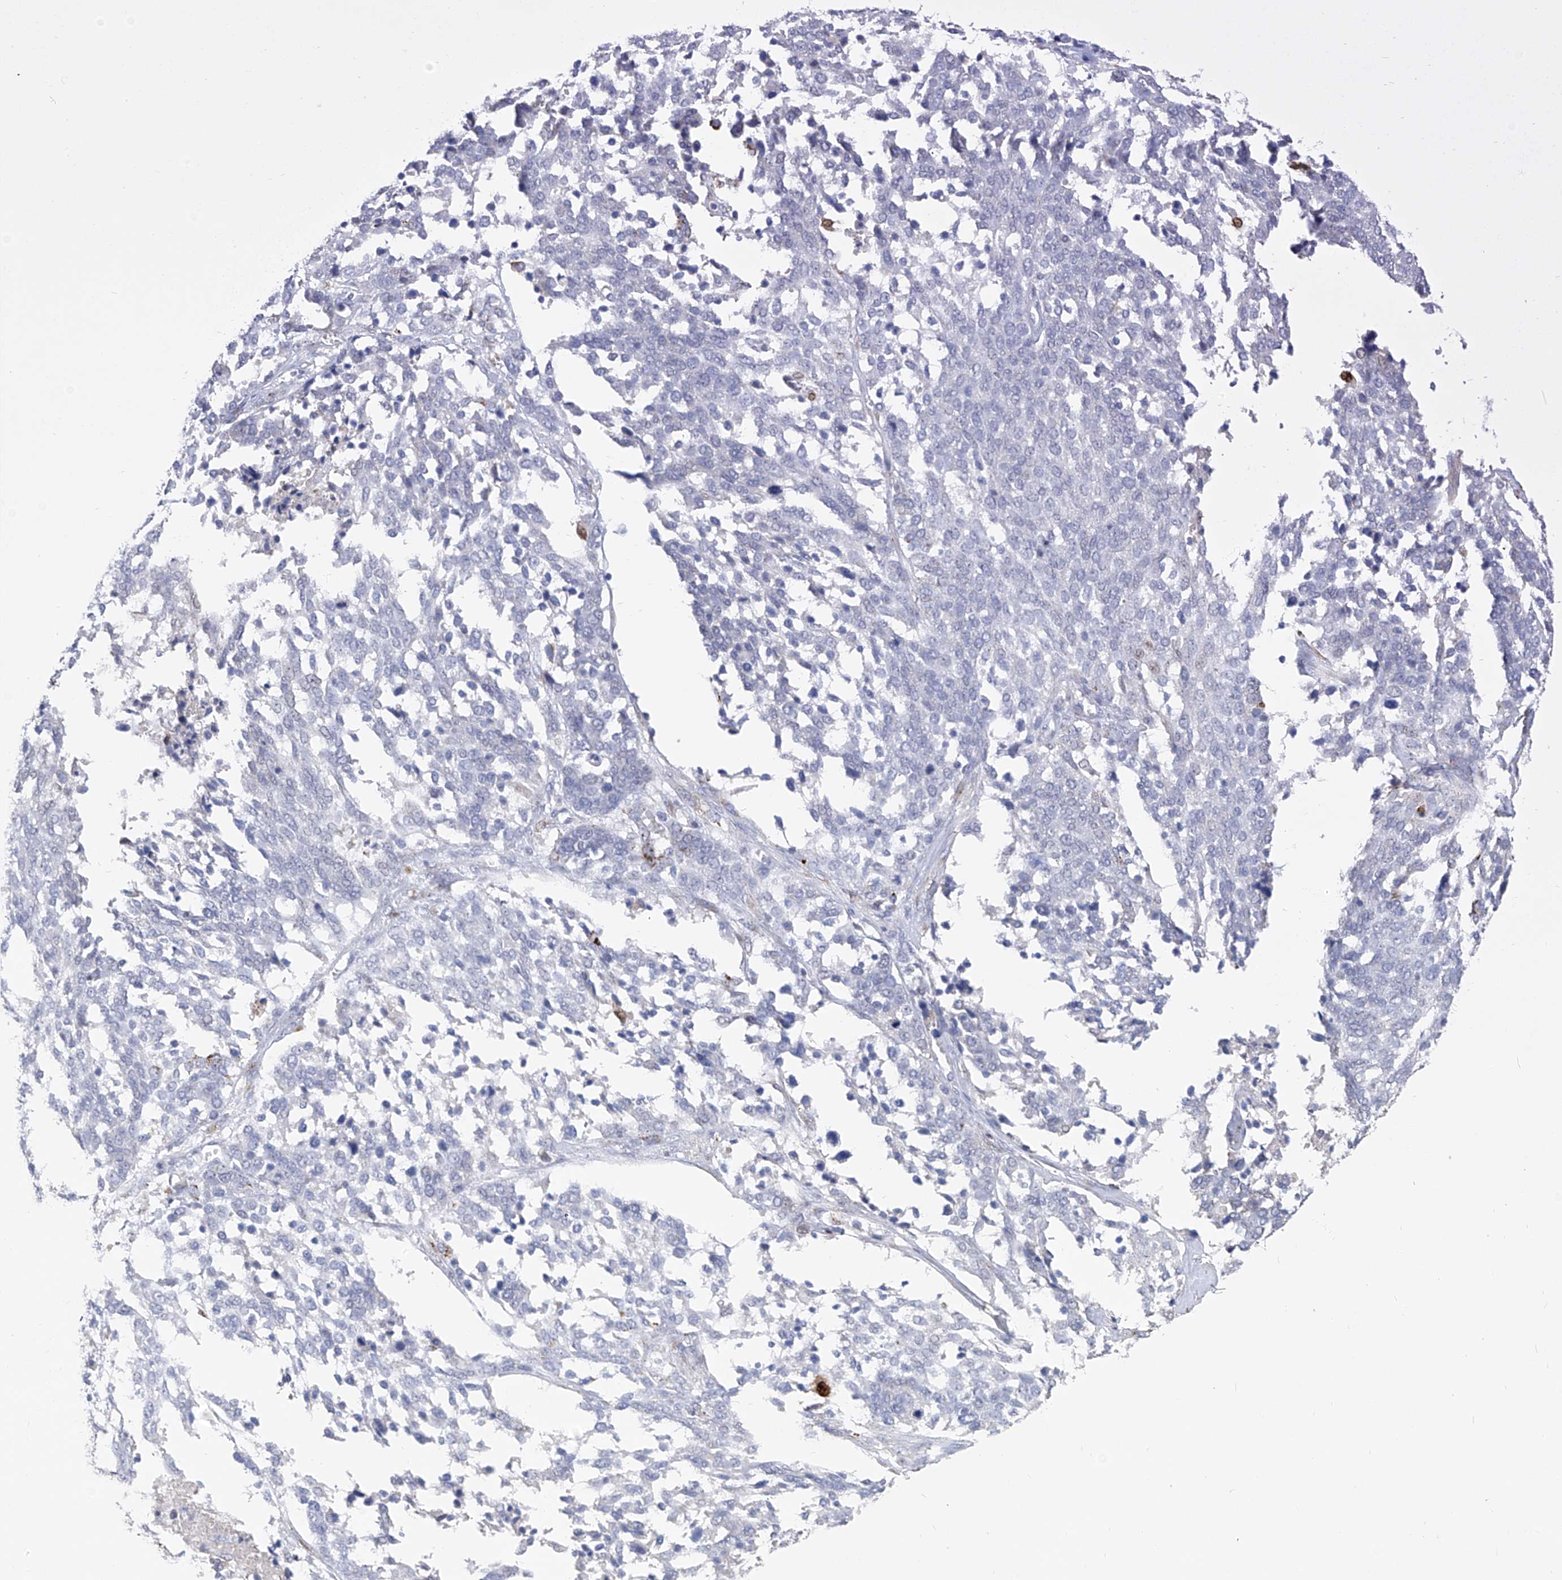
{"staining": {"intensity": "negative", "quantity": "none", "location": "none"}, "tissue": "ovarian cancer", "cell_type": "Tumor cells", "image_type": "cancer", "snomed": [{"axis": "morphology", "description": "Cystadenocarcinoma, serous, NOS"}, {"axis": "topography", "description": "Ovary"}], "caption": "Histopathology image shows no significant protein staining in tumor cells of ovarian cancer.", "gene": "PHF20", "patient": {"sex": "female", "age": 44}}